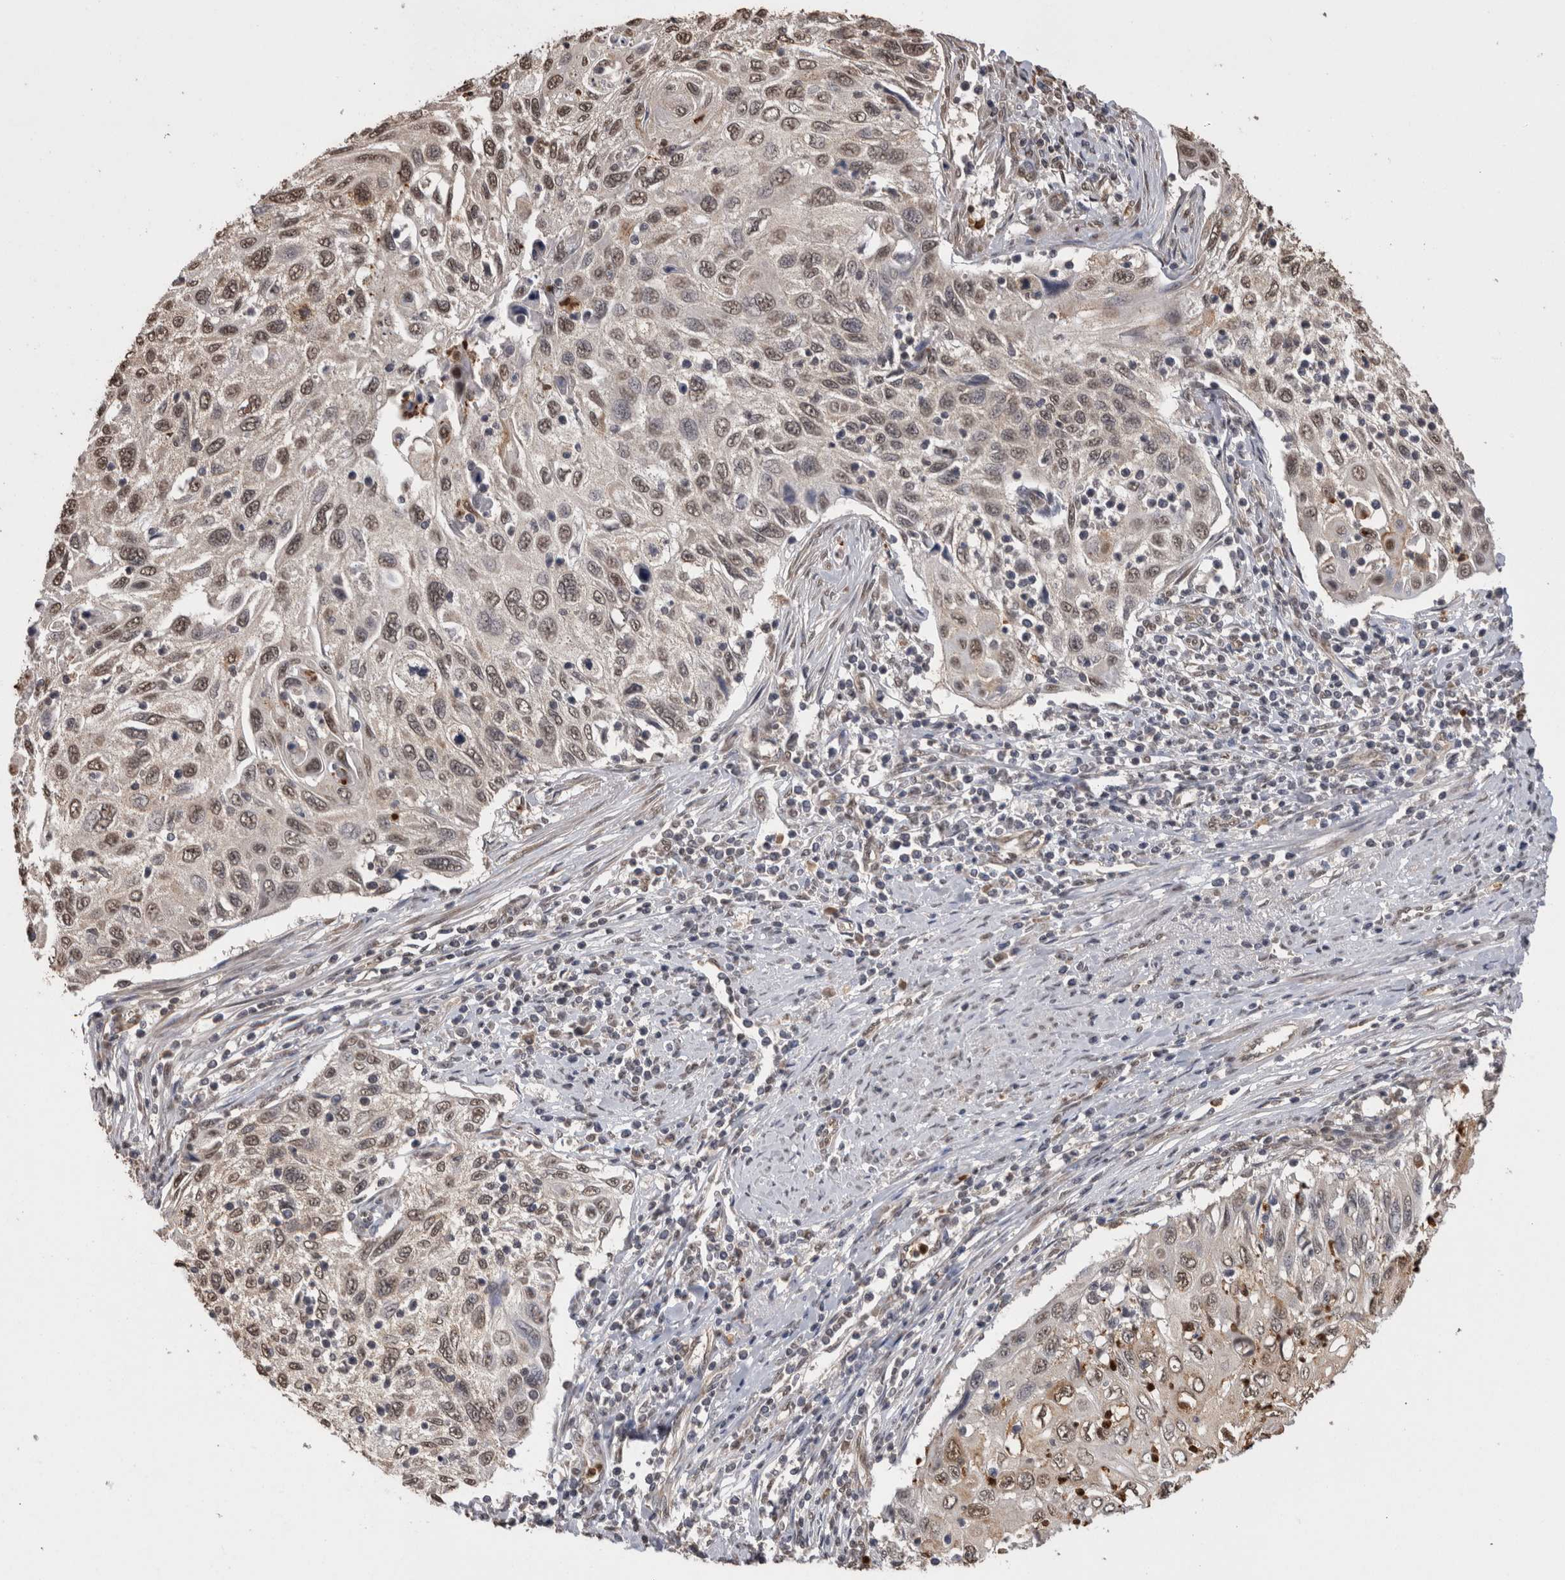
{"staining": {"intensity": "weak", "quantity": ">75%", "location": "nuclear"}, "tissue": "cervical cancer", "cell_type": "Tumor cells", "image_type": "cancer", "snomed": [{"axis": "morphology", "description": "Squamous cell carcinoma, NOS"}, {"axis": "topography", "description": "Cervix"}], "caption": "About >75% of tumor cells in cervical cancer (squamous cell carcinoma) demonstrate weak nuclear protein expression as visualized by brown immunohistochemical staining.", "gene": "PAK4", "patient": {"sex": "female", "age": 70}}